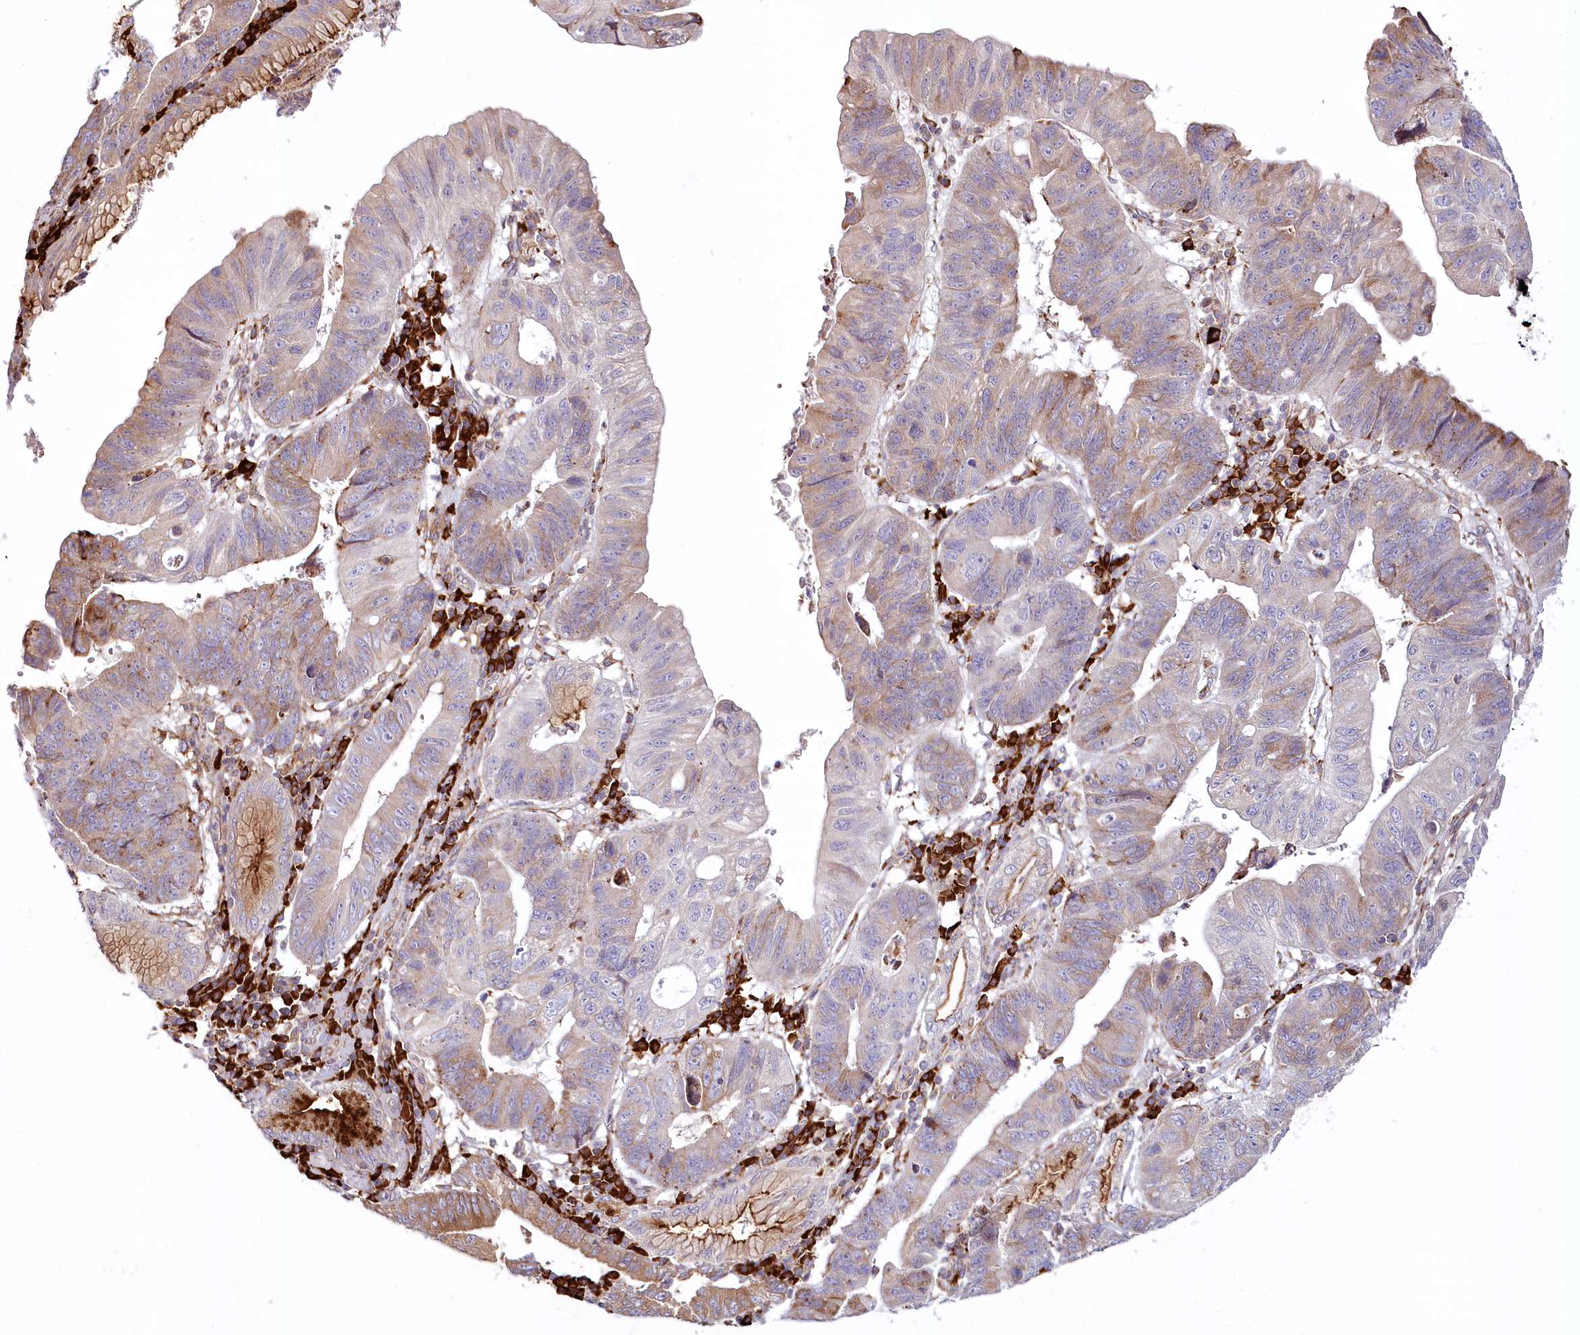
{"staining": {"intensity": "moderate", "quantity": "25%-75%", "location": "cytoplasmic/membranous"}, "tissue": "stomach cancer", "cell_type": "Tumor cells", "image_type": "cancer", "snomed": [{"axis": "morphology", "description": "Adenocarcinoma, NOS"}, {"axis": "topography", "description": "Stomach"}], "caption": "Immunohistochemistry (DAB) staining of human stomach cancer displays moderate cytoplasmic/membranous protein staining in approximately 25%-75% of tumor cells.", "gene": "POGLUT1", "patient": {"sex": "male", "age": 59}}